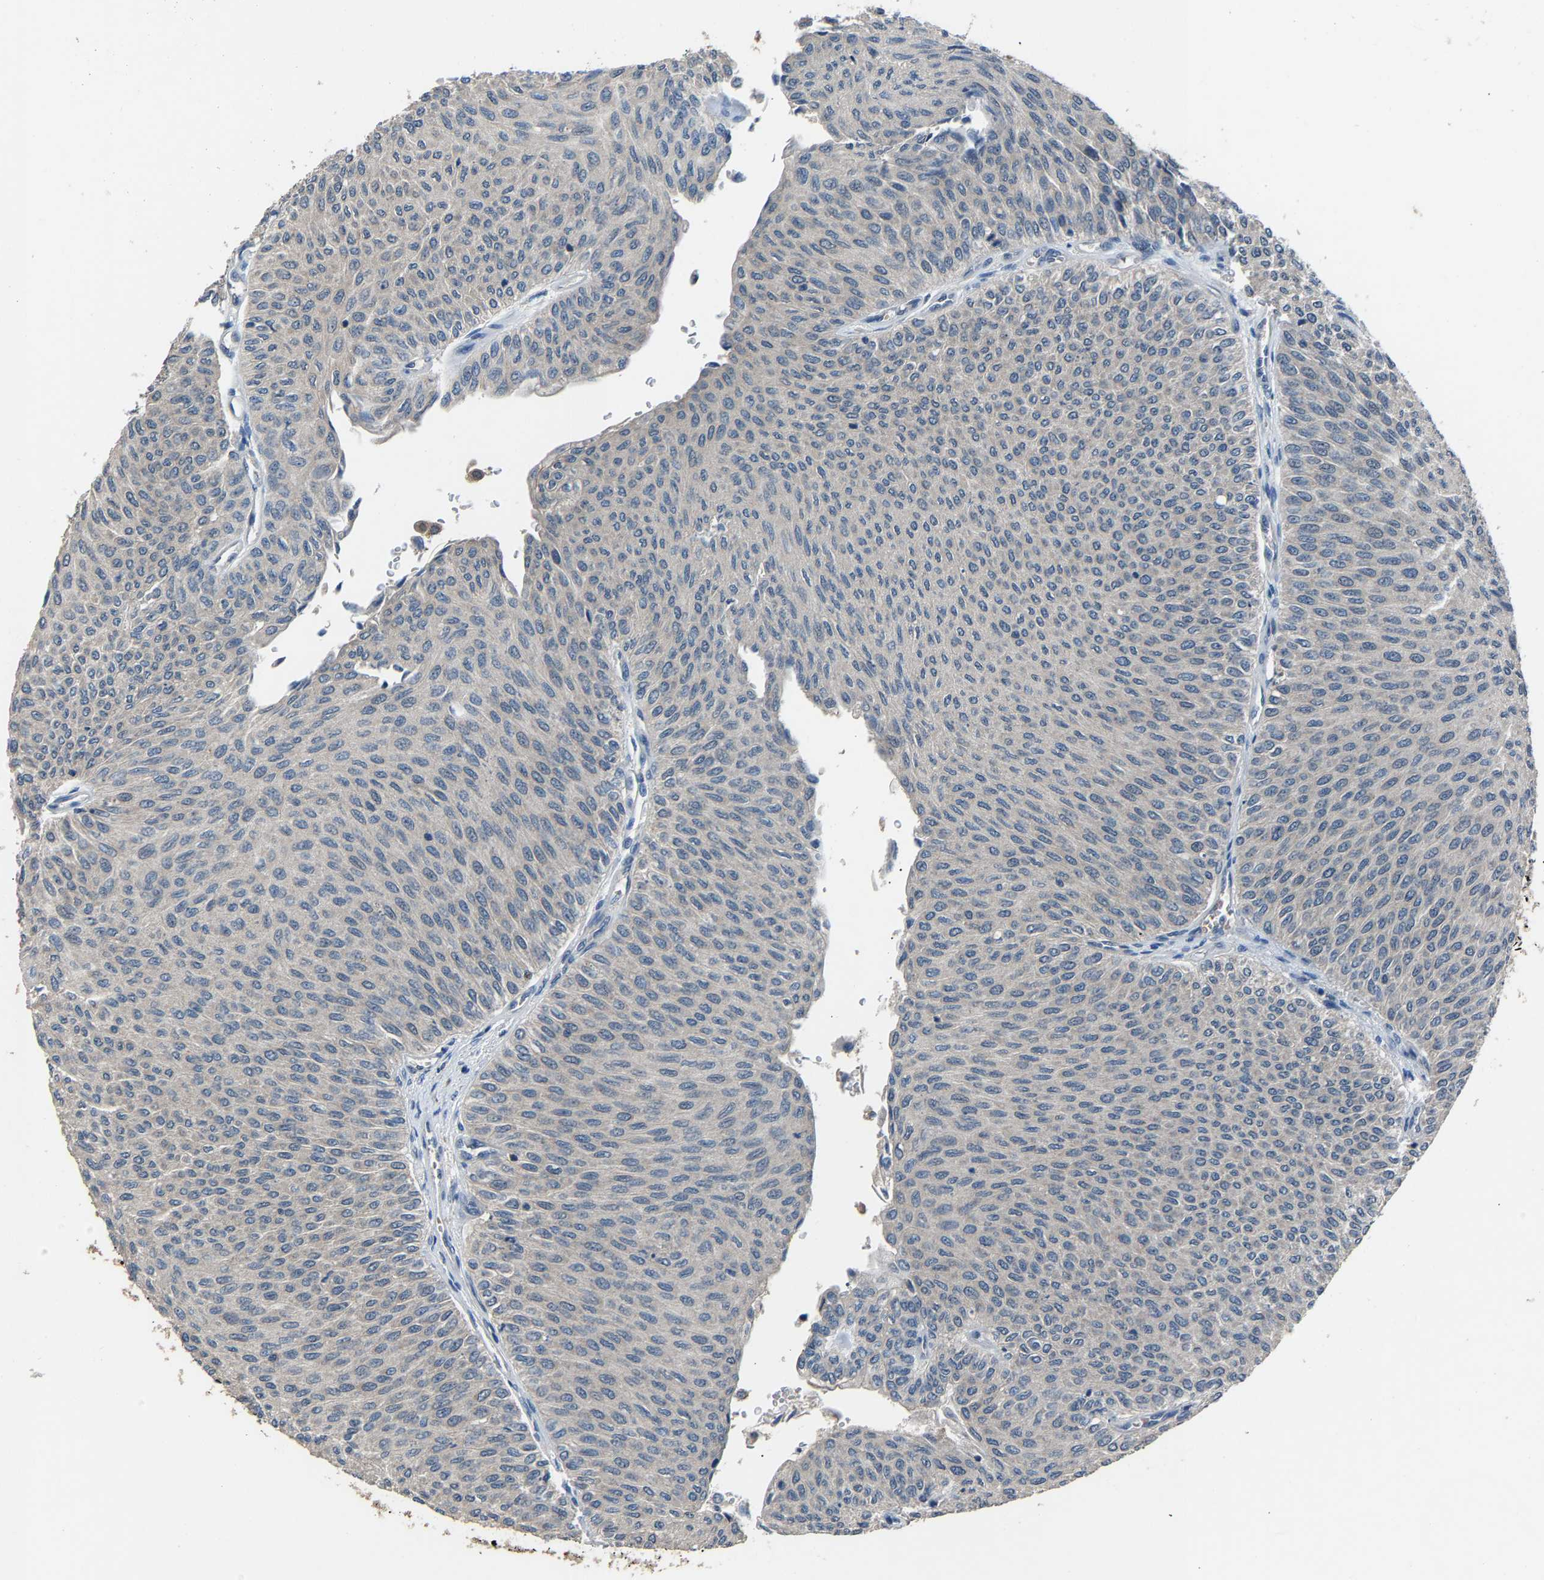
{"staining": {"intensity": "negative", "quantity": "none", "location": "none"}, "tissue": "urothelial cancer", "cell_type": "Tumor cells", "image_type": "cancer", "snomed": [{"axis": "morphology", "description": "Urothelial carcinoma, Low grade"}, {"axis": "topography", "description": "Urinary bladder"}], "caption": "Urothelial carcinoma (low-grade) stained for a protein using immunohistochemistry exhibits no positivity tumor cells.", "gene": "ABCC9", "patient": {"sex": "male", "age": 78}}